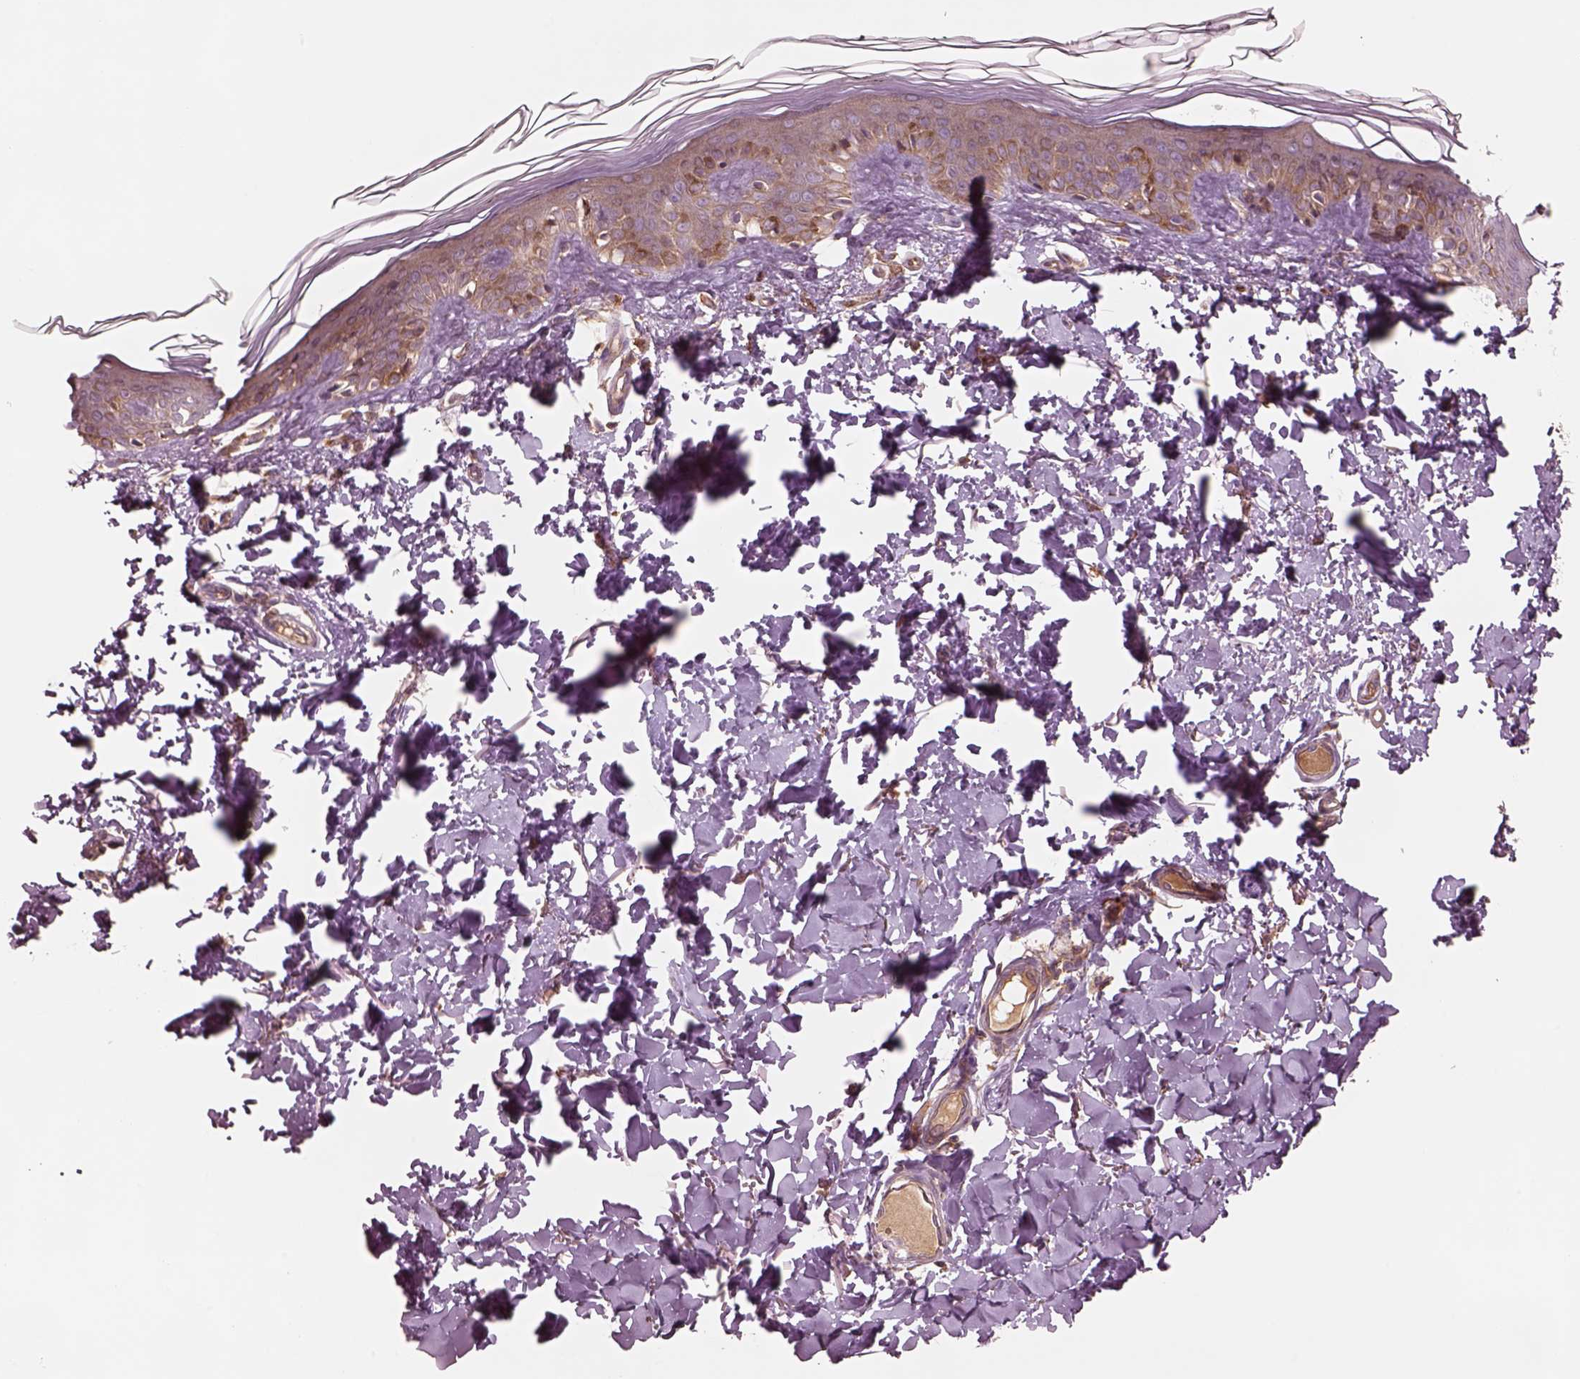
{"staining": {"intensity": "weak", "quantity": ">75%", "location": "cytoplasmic/membranous"}, "tissue": "skin", "cell_type": "Fibroblasts", "image_type": "normal", "snomed": [{"axis": "morphology", "description": "Normal tissue, NOS"}, {"axis": "topography", "description": "Skin"}, {"axis": "topography", "description": "Peripheral nerve tissue"}], "caption": "Immunohistochemistry photomicrograph of benign skin: human skin stained using IHC demonstrates low levels of weak protein expression localized specifically in the cytoplasmic/membranous of fibroblasts, appearing as a cytoplasmic/membranous brown color.", "gene": "ASCC2", "patient": {"sex": "female", "age": 45}}